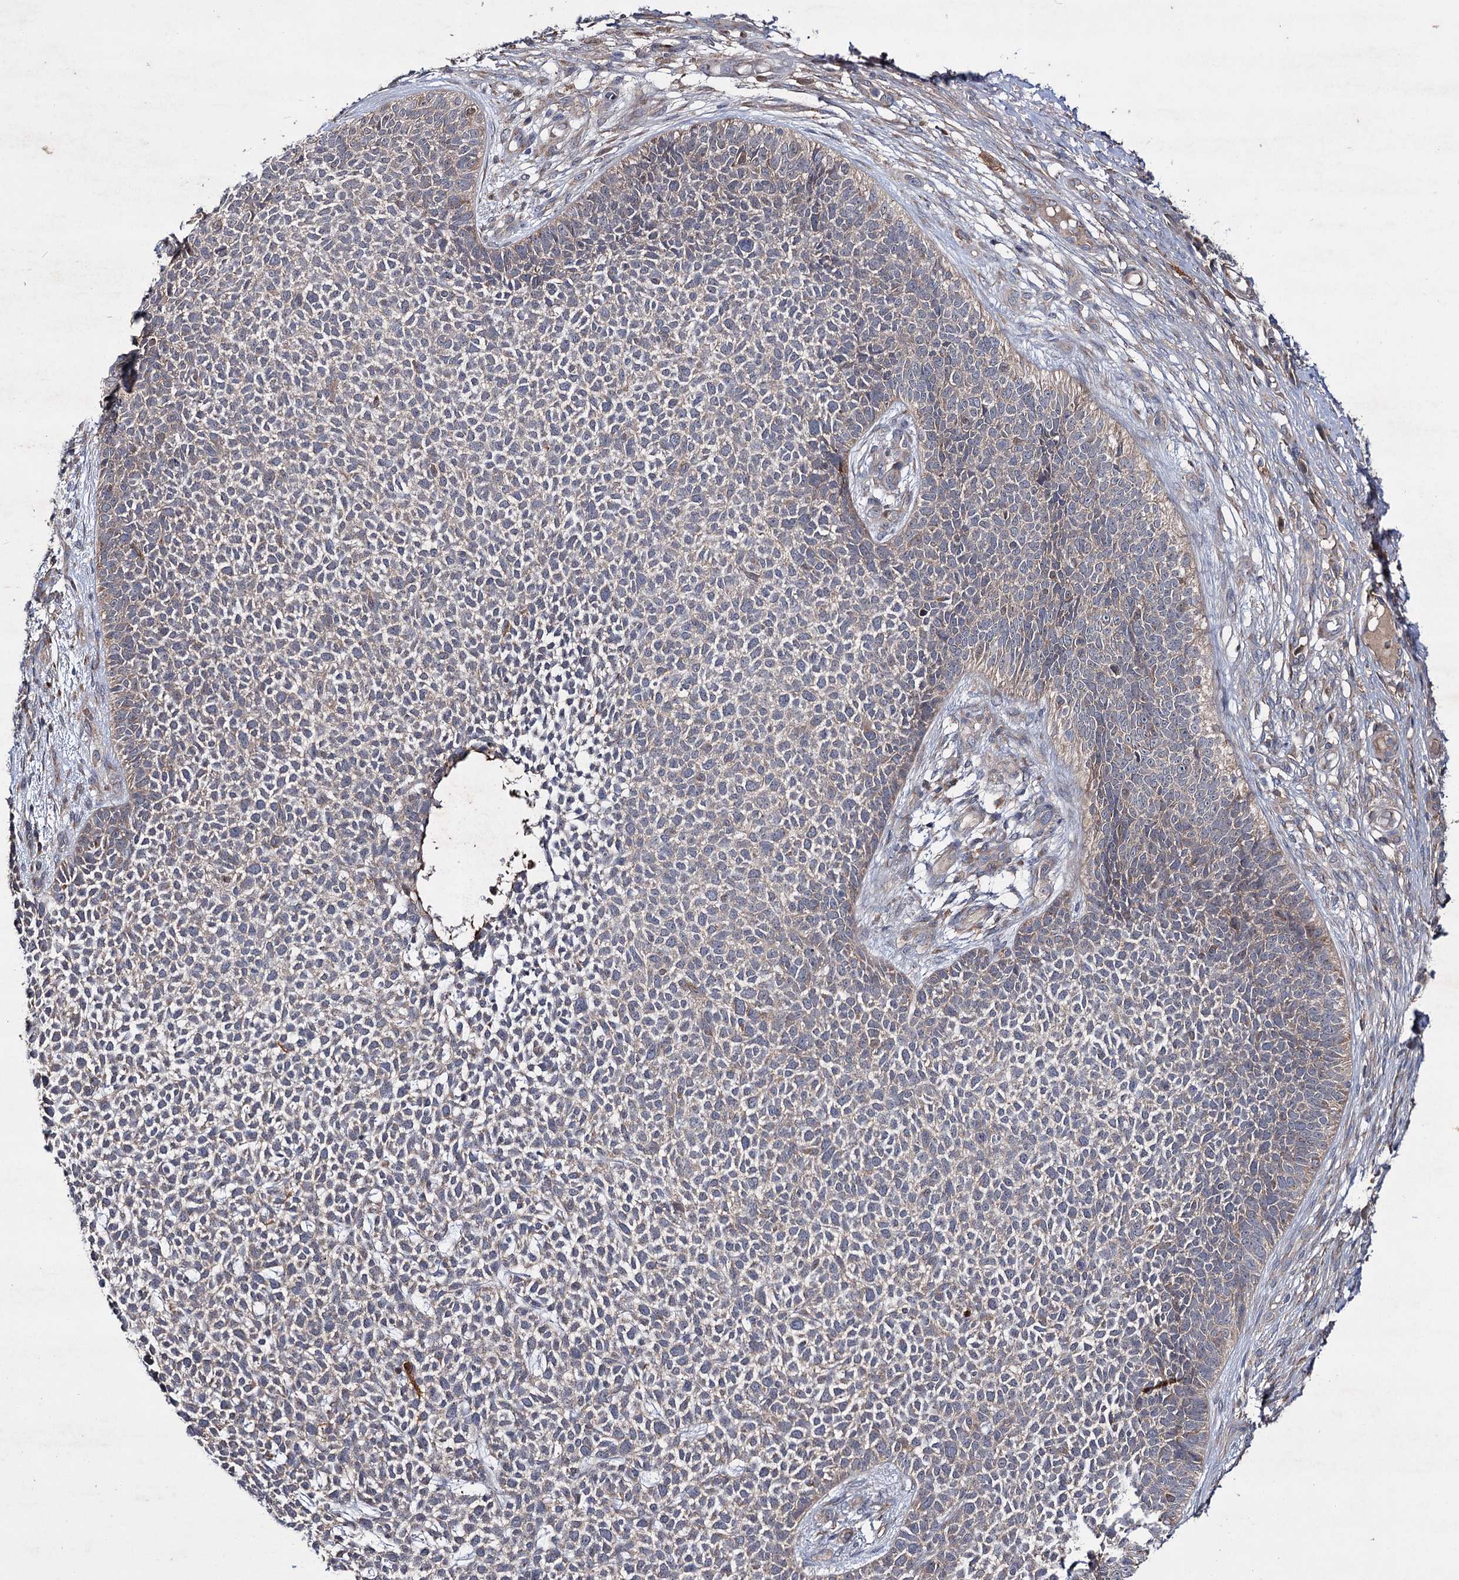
{"staining": {"intensity": "weak", "quantity": "<25%", "location": "cytoplasmic/membranous"}, "tissue": "skin cancer", "cell_type": "Tumor cells", "image_type": "cancer", "snomed": [{"axis": "morphology", "description": "Basal cell carcinoma"}, {"axis": "topography", "description": "Skin"}], "caption": "Photomicrograph shows no protein expression in tumor cells of skin cancer tissue.", "gene": "PTPN3", "patient": {"sex": "female", "age": 84}}